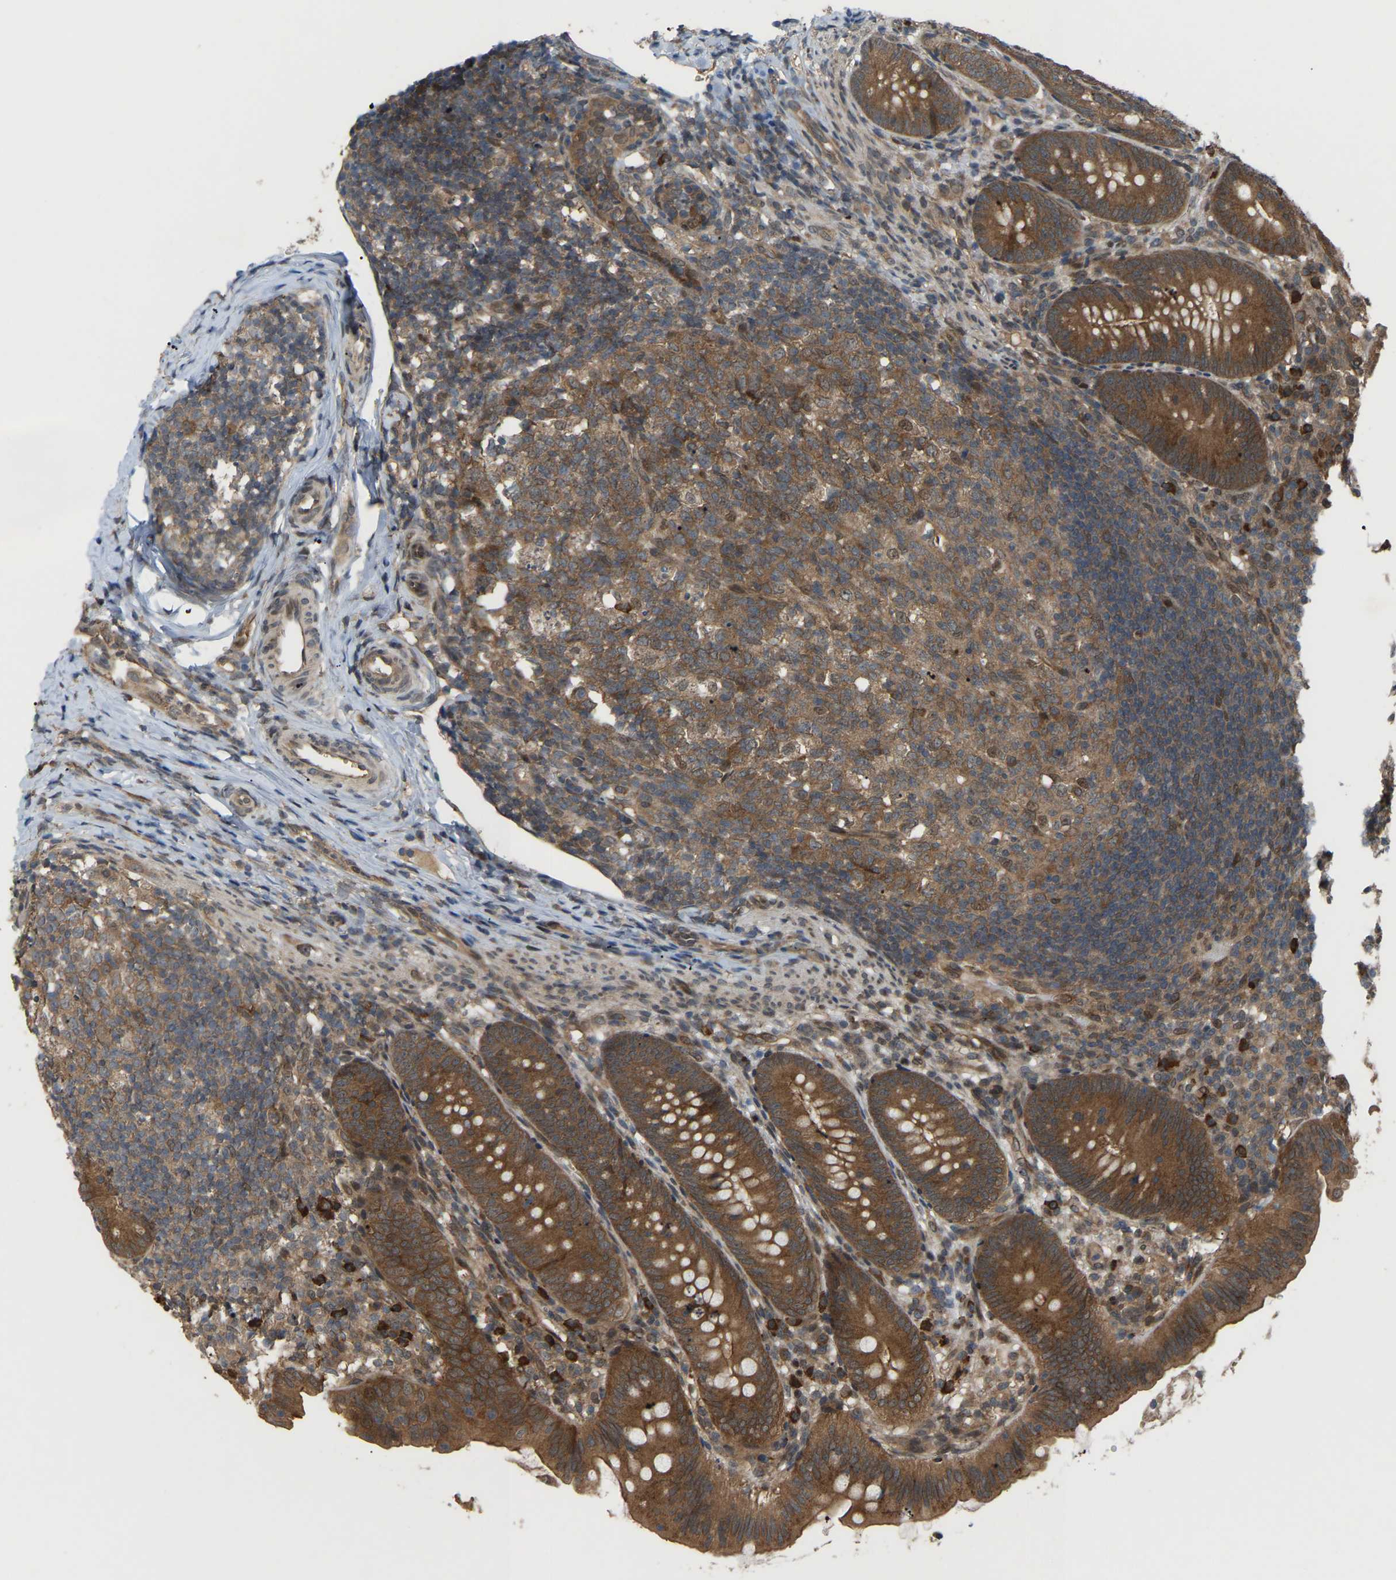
{"staining": {"intensity": "strong", "quantity": ">75%", "location": "cytoplasmic/membranous"}, "tissue": "appendix", "cell_type": "Glandular cells", "image_type": "normal", "snomed": [{"axis": "morphology", "description": "Normal tissue, NOS"}, {"axis": "topography", "description": "Appendix"}], "caption": "The histopathology image exhibits a brown stain indicating the presence of a protein in the cytoplasmic/membranous of glandular cells in appendix. The staining was performed using DAB, with brown indicating positive protein expression. Nuclei are stained blue with hematoxylin.", "gene": "CROT", "patient": {"sex": "male", "age": 1}}